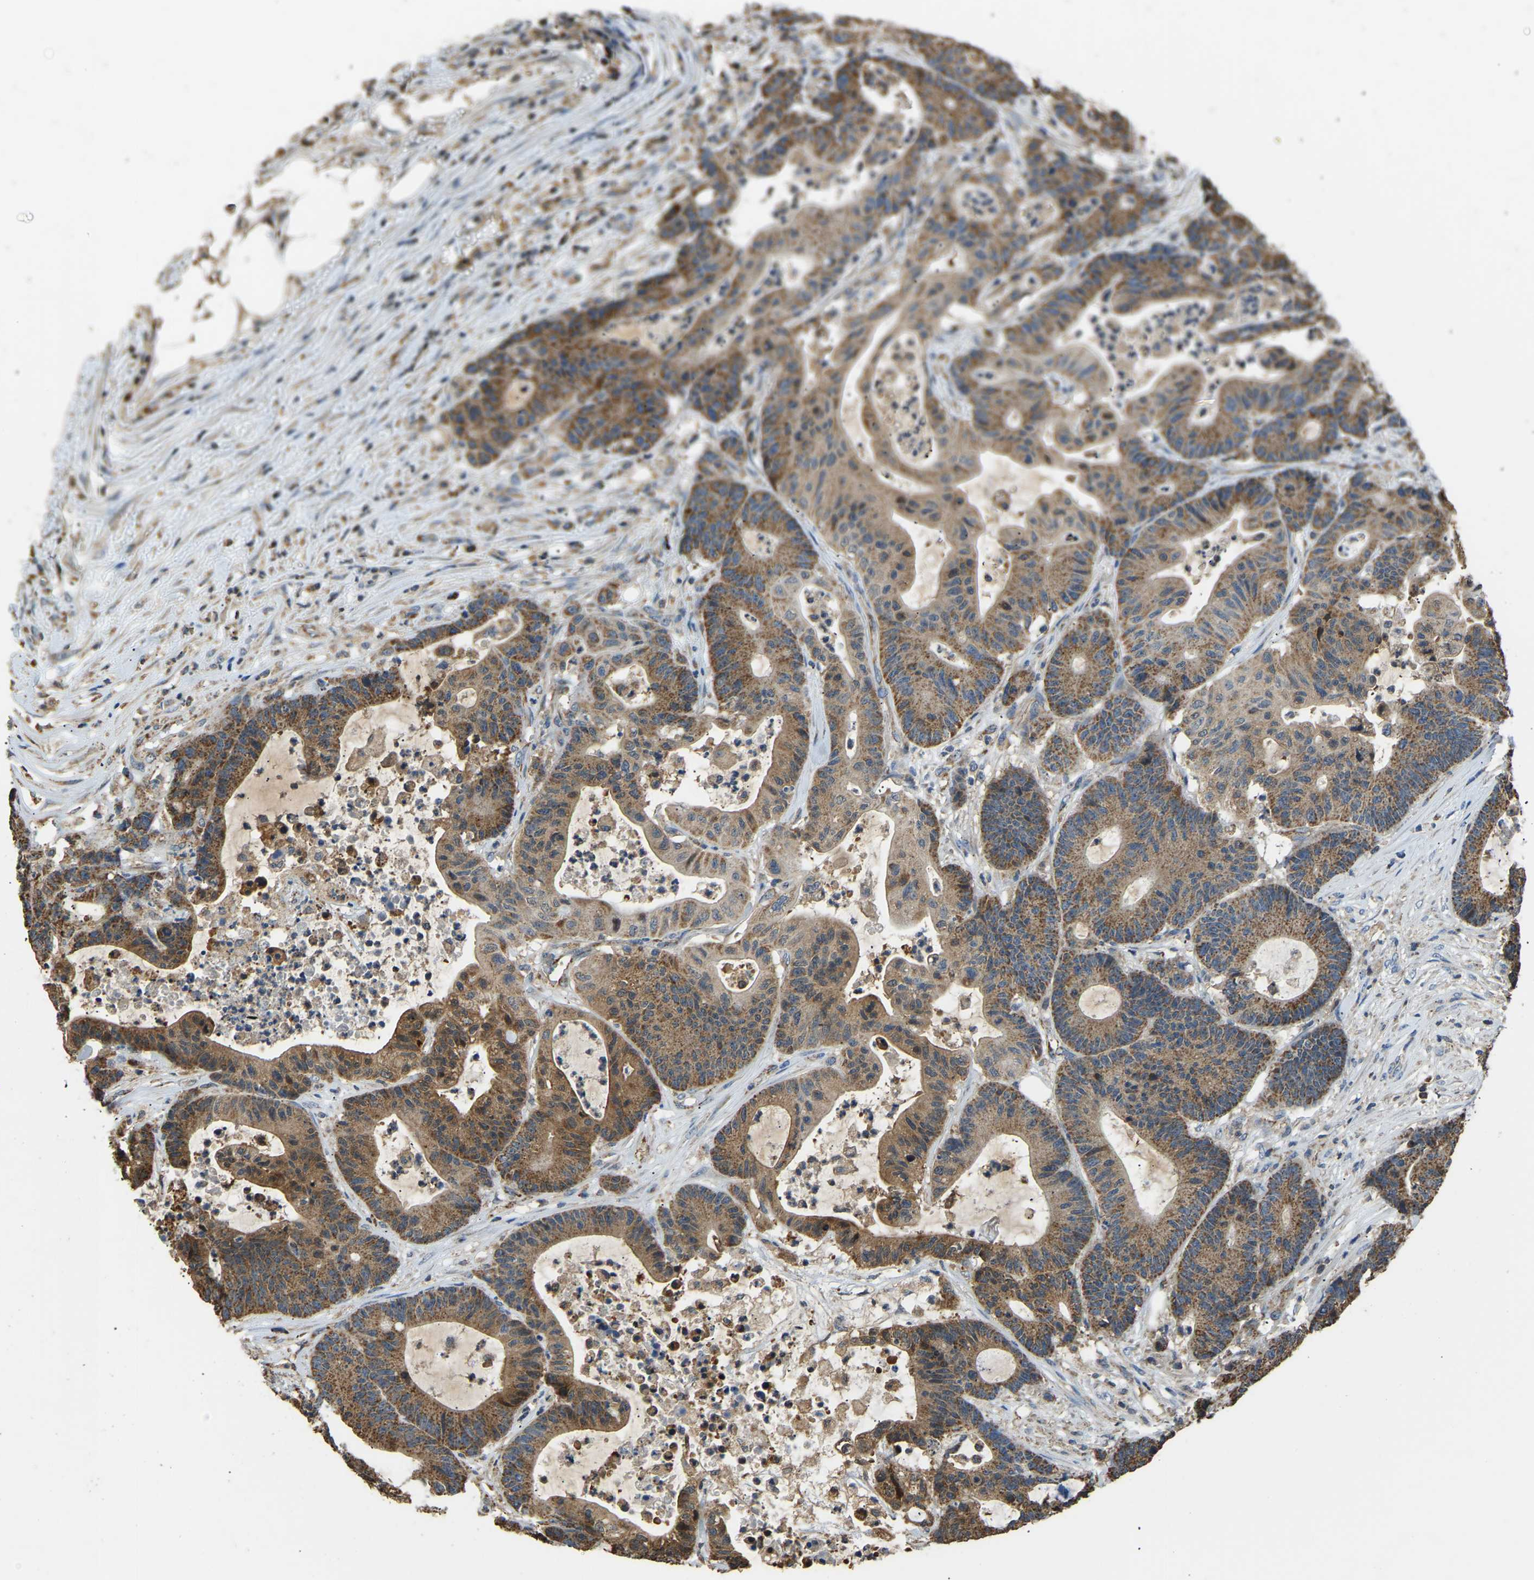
{"staining": {"intensity": "moderate", "quantity": ">75%", "location": "cytoplasmic/membranous"}, "tissue": "colorectal cancer", "cell_type": "Tumor cells", "image_type": "cancer", "snomed": [{"axis": "morphology", "description": "Adenocarcinoma, NOS"}, {"axis": "topography", "description": "Colon"}], "caption": "About >75% of tumor cells in colorectal adenocarcinoma exhibit moderate cytoplasmic/membranous protein positivity as visualized by brown immunohistochemical staining.", "gene": "TUFM", "patient": {"sex": "female", "age": 84}}